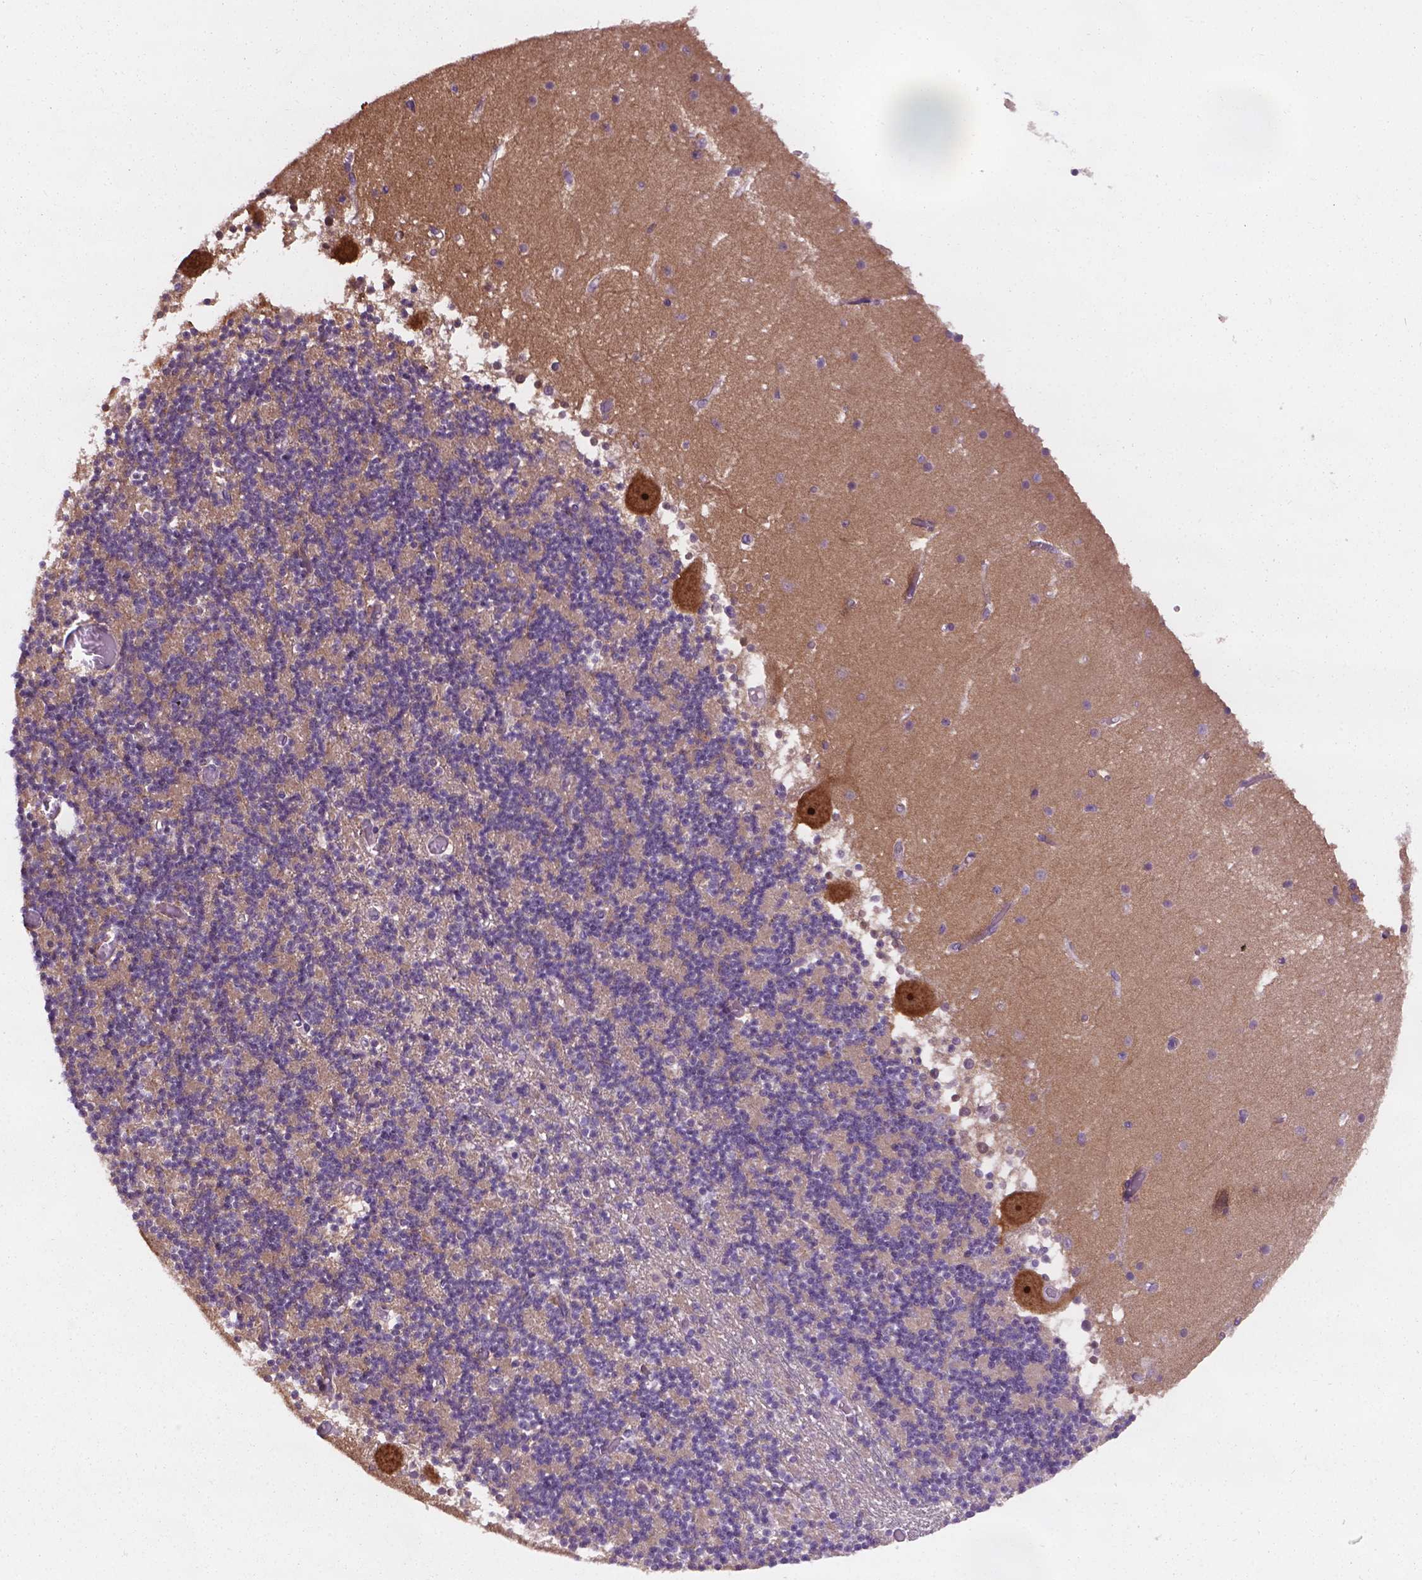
{"staining": {"intensity": "moderate", "quantity": "<25%", "location": "cytoplasmic/membranous"}, "tissue": "cerebellum", "cell_type": "Cells in granular layer", "image_type": "normal", "snomed": [{"axis": "morphology", "description": "Normal tissue, NOS"}, {"axis": "topography", "description": "Cerebellum"}], "caption": "A photomicrograph showing moderate cytoplasmic/membranous positivity in approximately <25% of cells in granular layer in unremarkable cerebellum, as visualized by brown immunohistochemical staining.", "gene": "GXYLT2", "patient": {"sex": "female", "age": 28}}